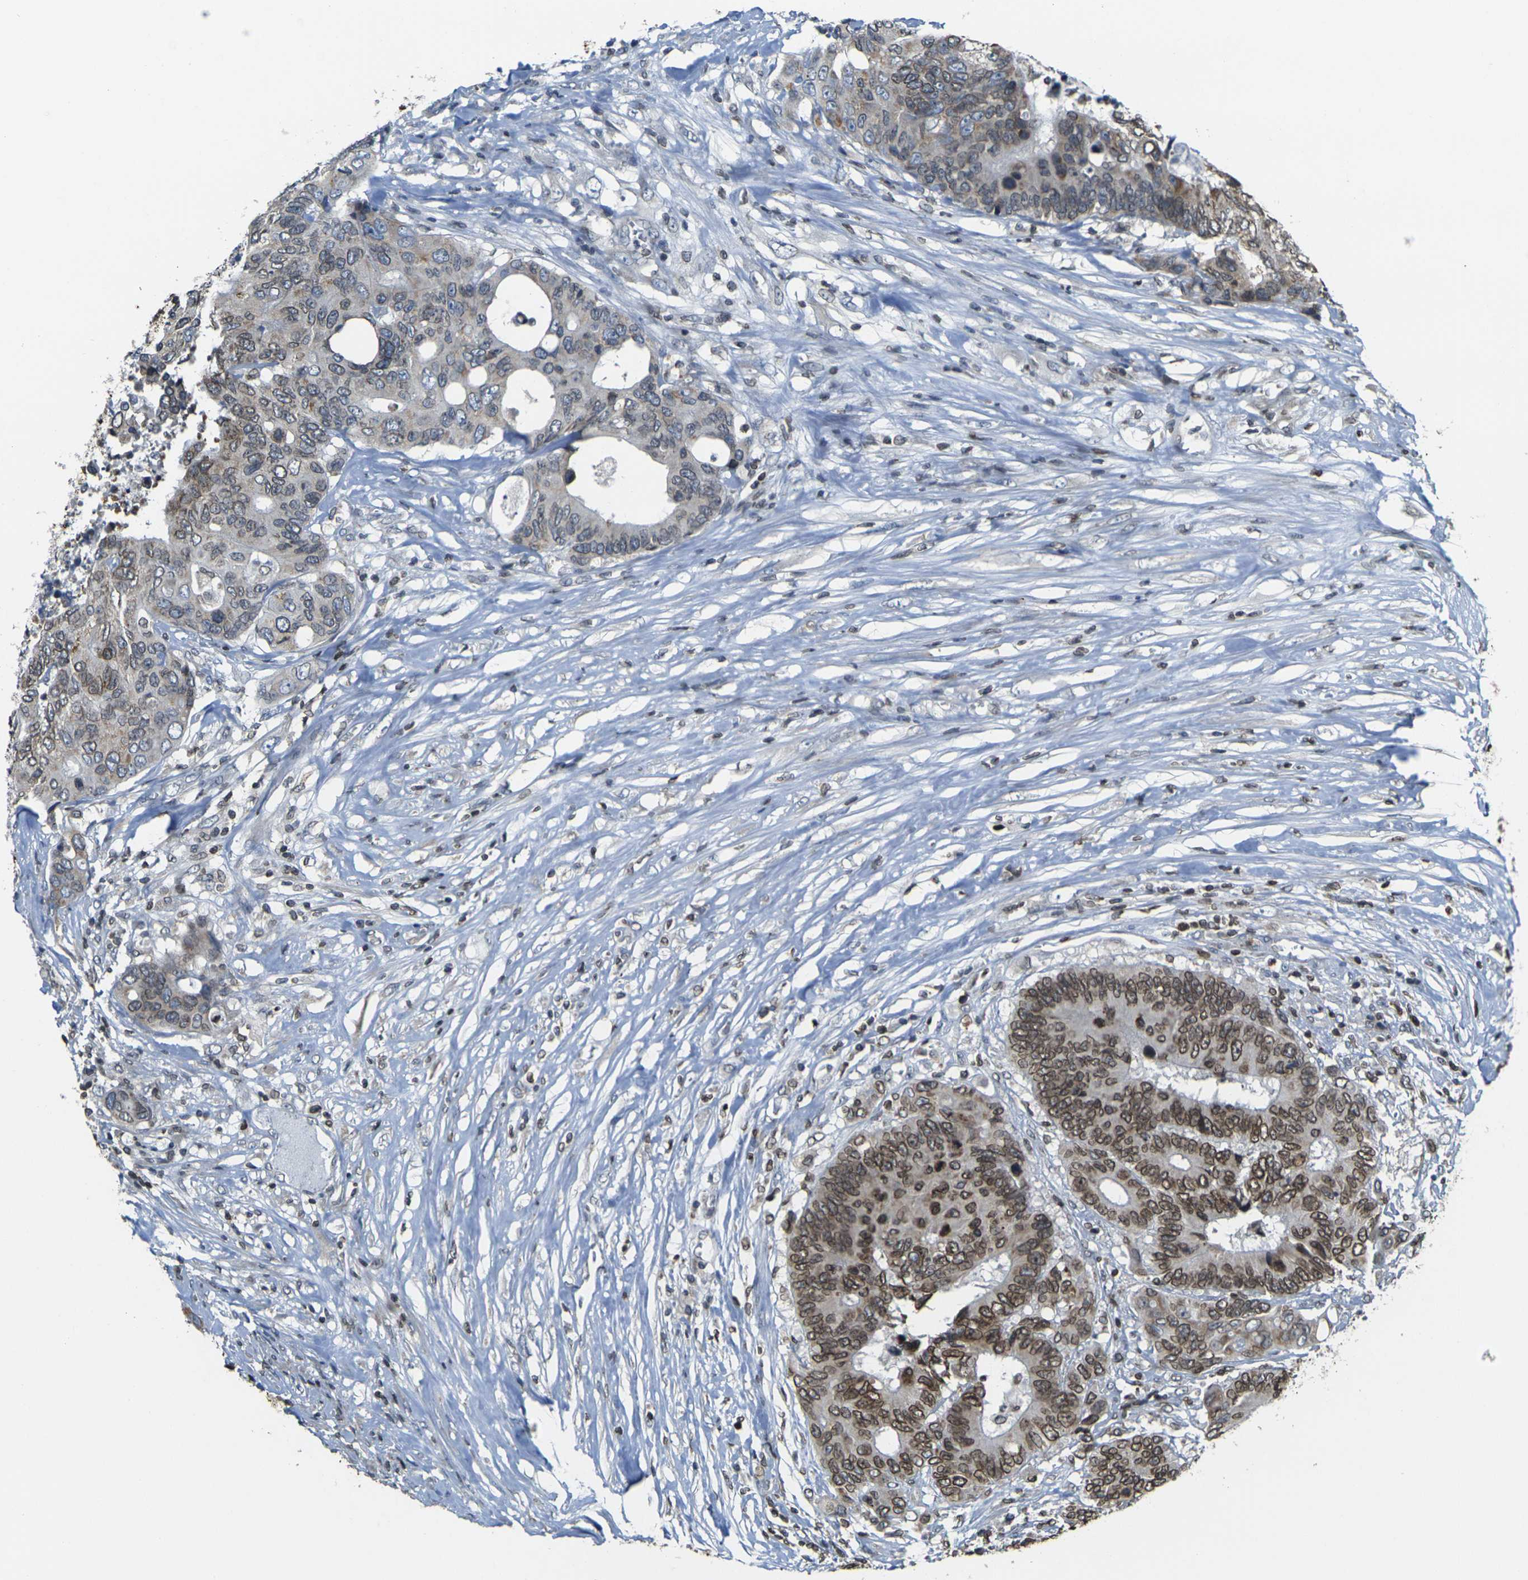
{"staining": {"intensity": "strong", "quantity": ">75%", "location": "cytoplasmic/membranous,nuclear"}, "tissue": "colorectal cancer", "cell_type": "Tumor cells", "image_type": "cancer", "snomed": [{"axis": "morphology", "description": "Adenocarcinoma, NOS"}, {"axis": "topography", "description": "Rectum"}], "caption": "Colorectal cancer (adenocarcinoma) tissue demonstrates strong cytoplasmic/membranous and nuclear positivity in approximately >75% of tumor cells, visualized by immunohistochemistry.", "gene": "BRDT", "patient": {"sex": "male", "age": 55}}